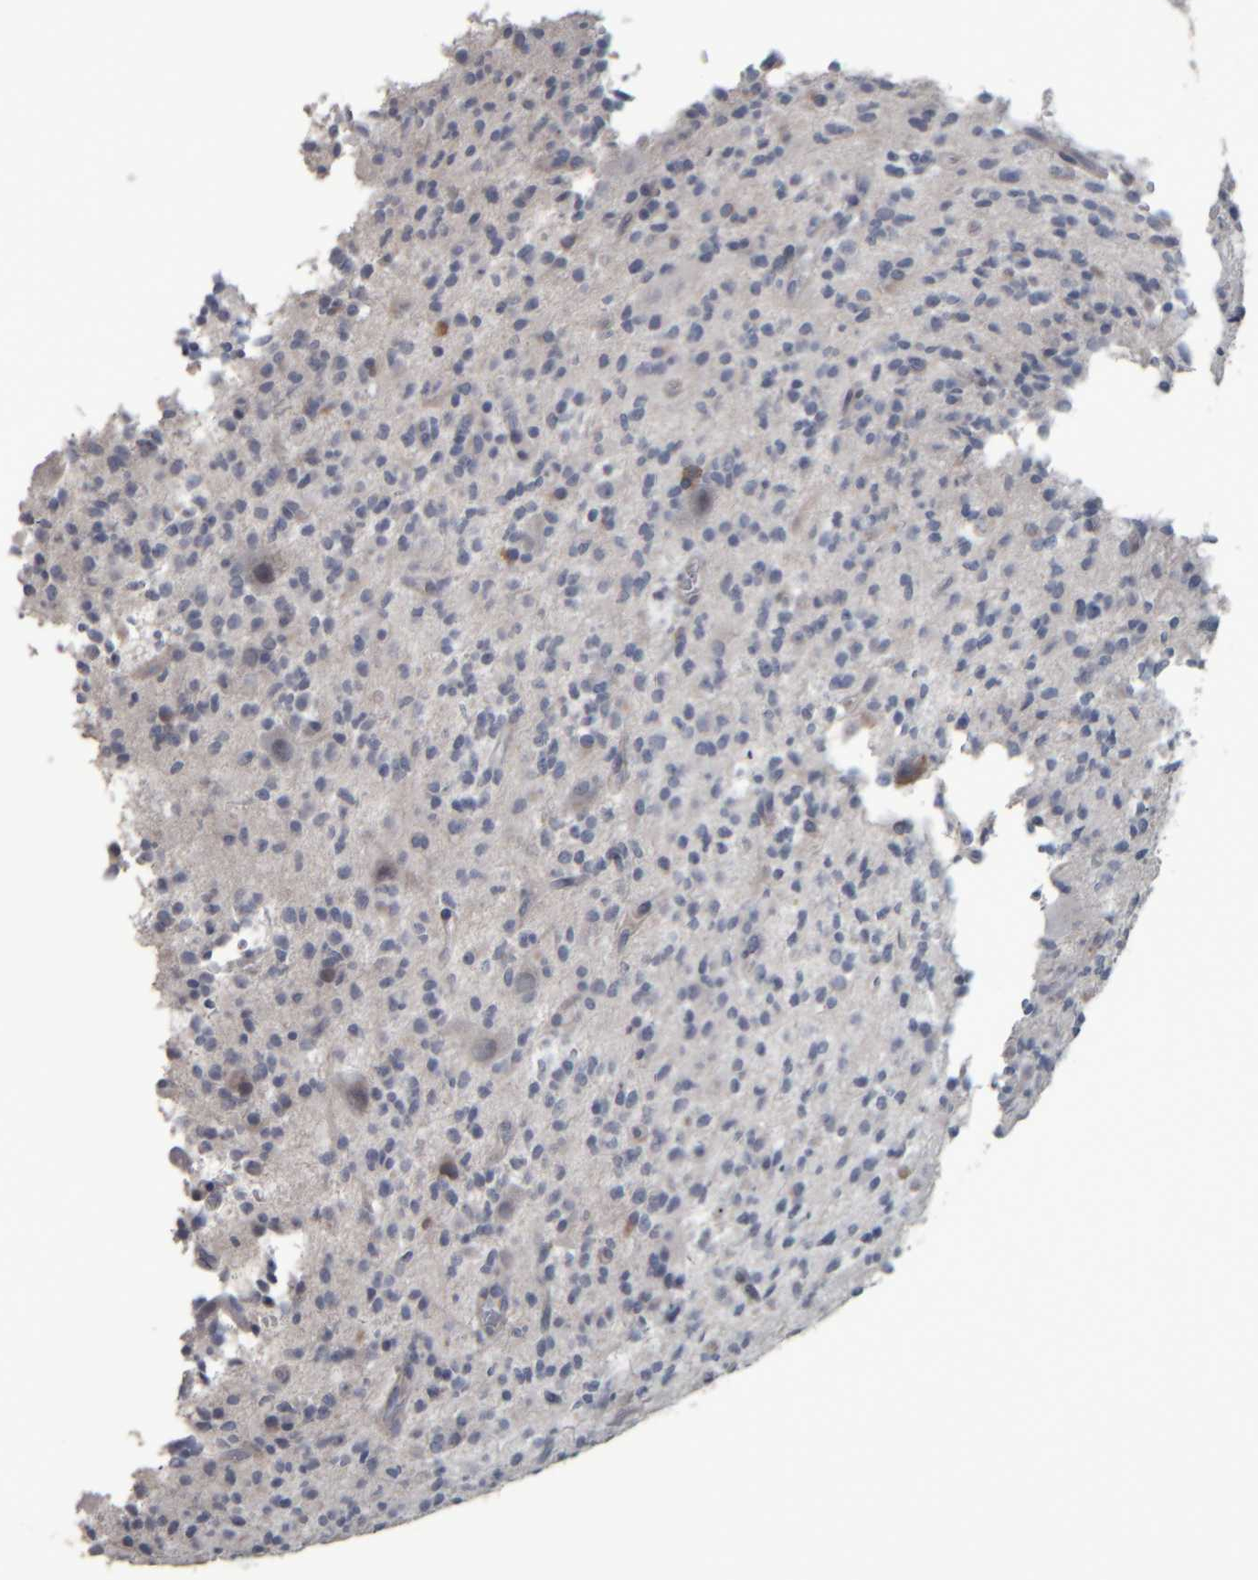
{"staining": {"intensity": "negative", "quantity": "none", "location": "none"}, "tissue": "glioma", "cell_type": "Tumor cells", "image_type": "cancer", "snomed": [{"axis": "morphology", "description": "Glioma, malignant, High grade"}, {"axis": "topography", "description": "Brain"}], "caption": "Malignant high-grade glioma was stained to show a protein in brown. There is no significant expression in tumor cells.", "gene": "CAVIN4", "patient": {"sex": "male", "age": 34}}